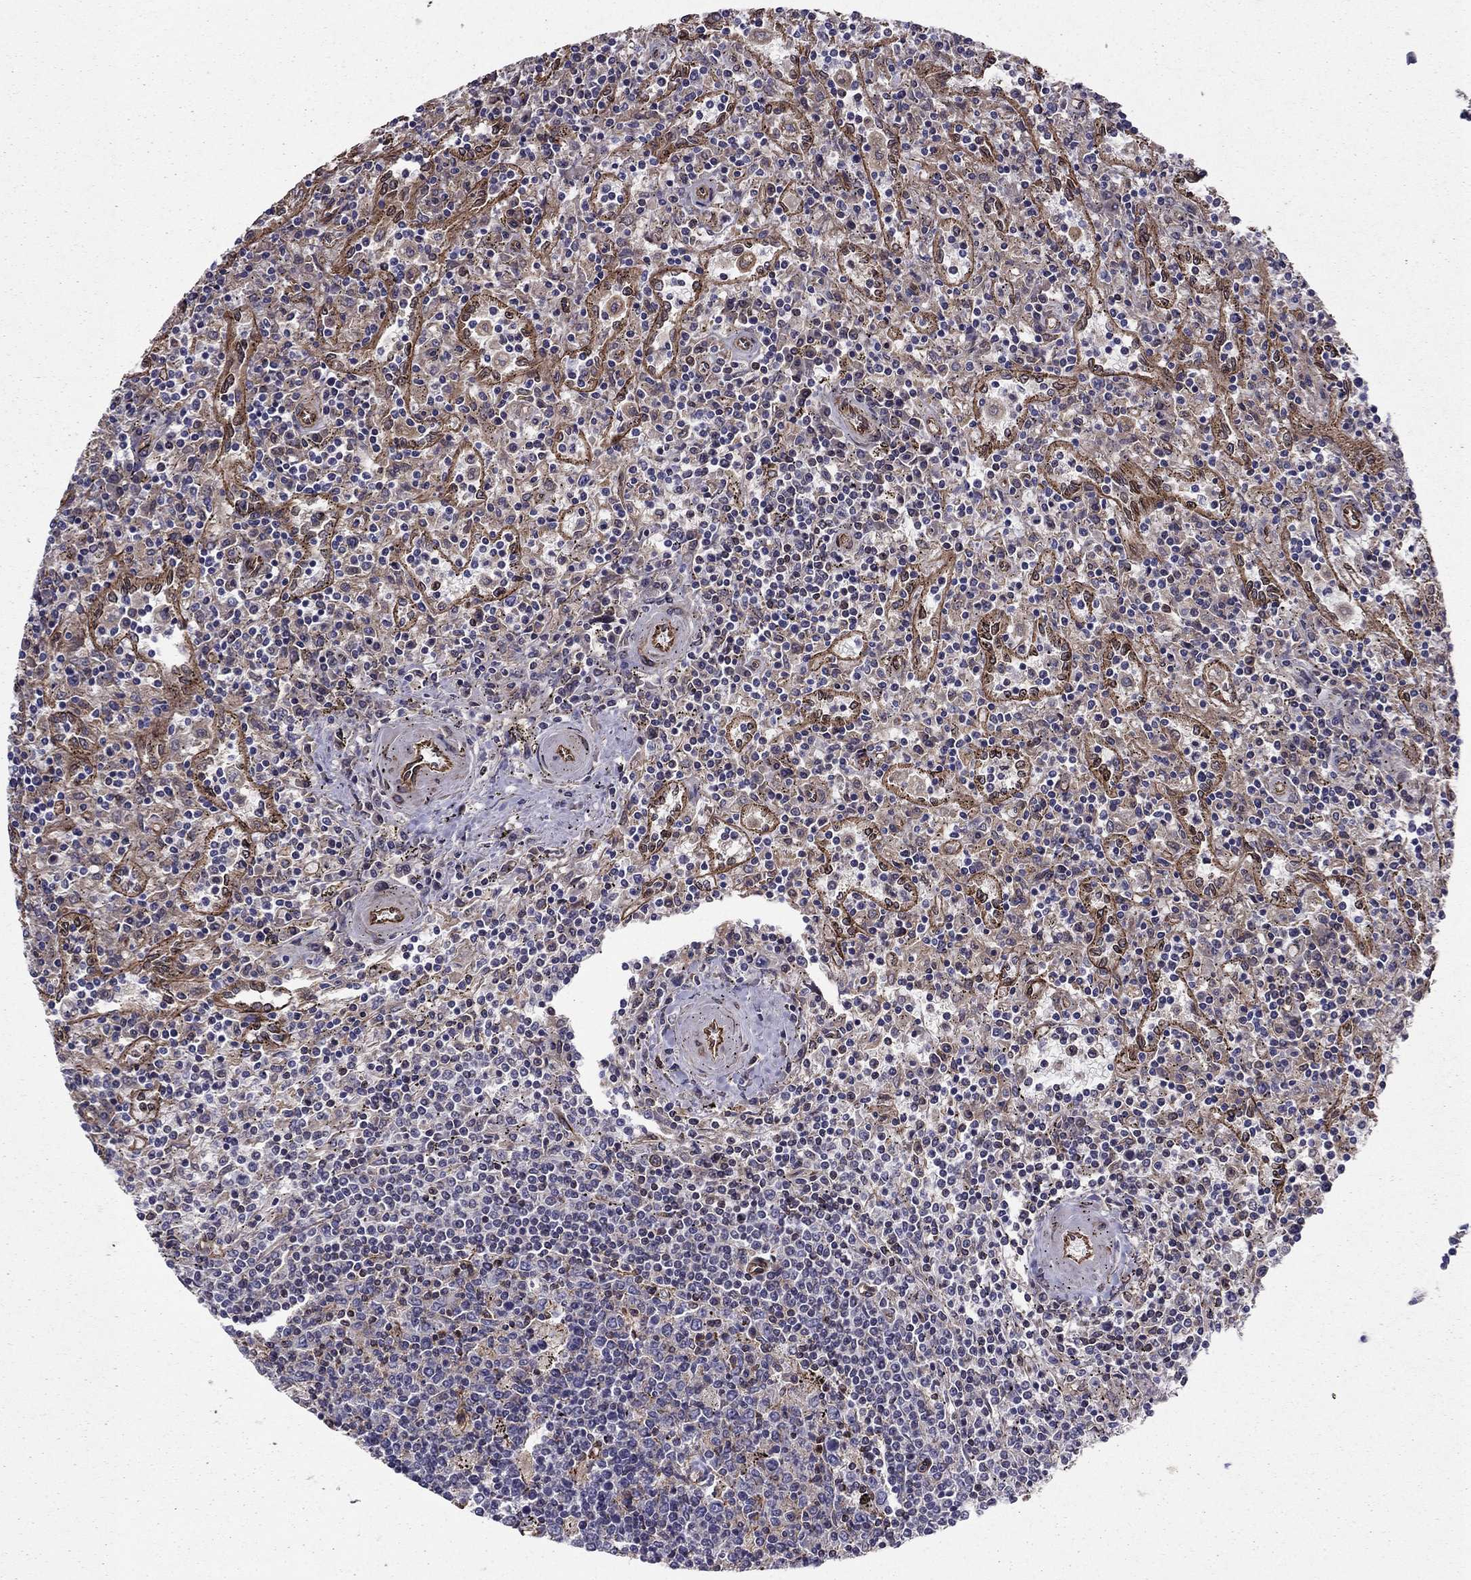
{"staining": {"intensity": "weak", "quantity": "25%-75%", "location": "cytoplasmic/membranous"}, "tissue": "lymphoma", "cell_type": "Tumor cells", "image_type": "cancer", "snomed": [{"axis": "morphology", "description": "Malignant lymphoma, non-Hodgkin's type, Low grade"}, {"axis": "topography", "description": "Spleen"}], "caption": "This is a histology image of immunohistochemistry staining of lymphoma, which shows weak expression in the cytoplasmic/membranous of tumor cells.", "gene": "SHMT1", "patient": {"sex": "male", "age": 62}}